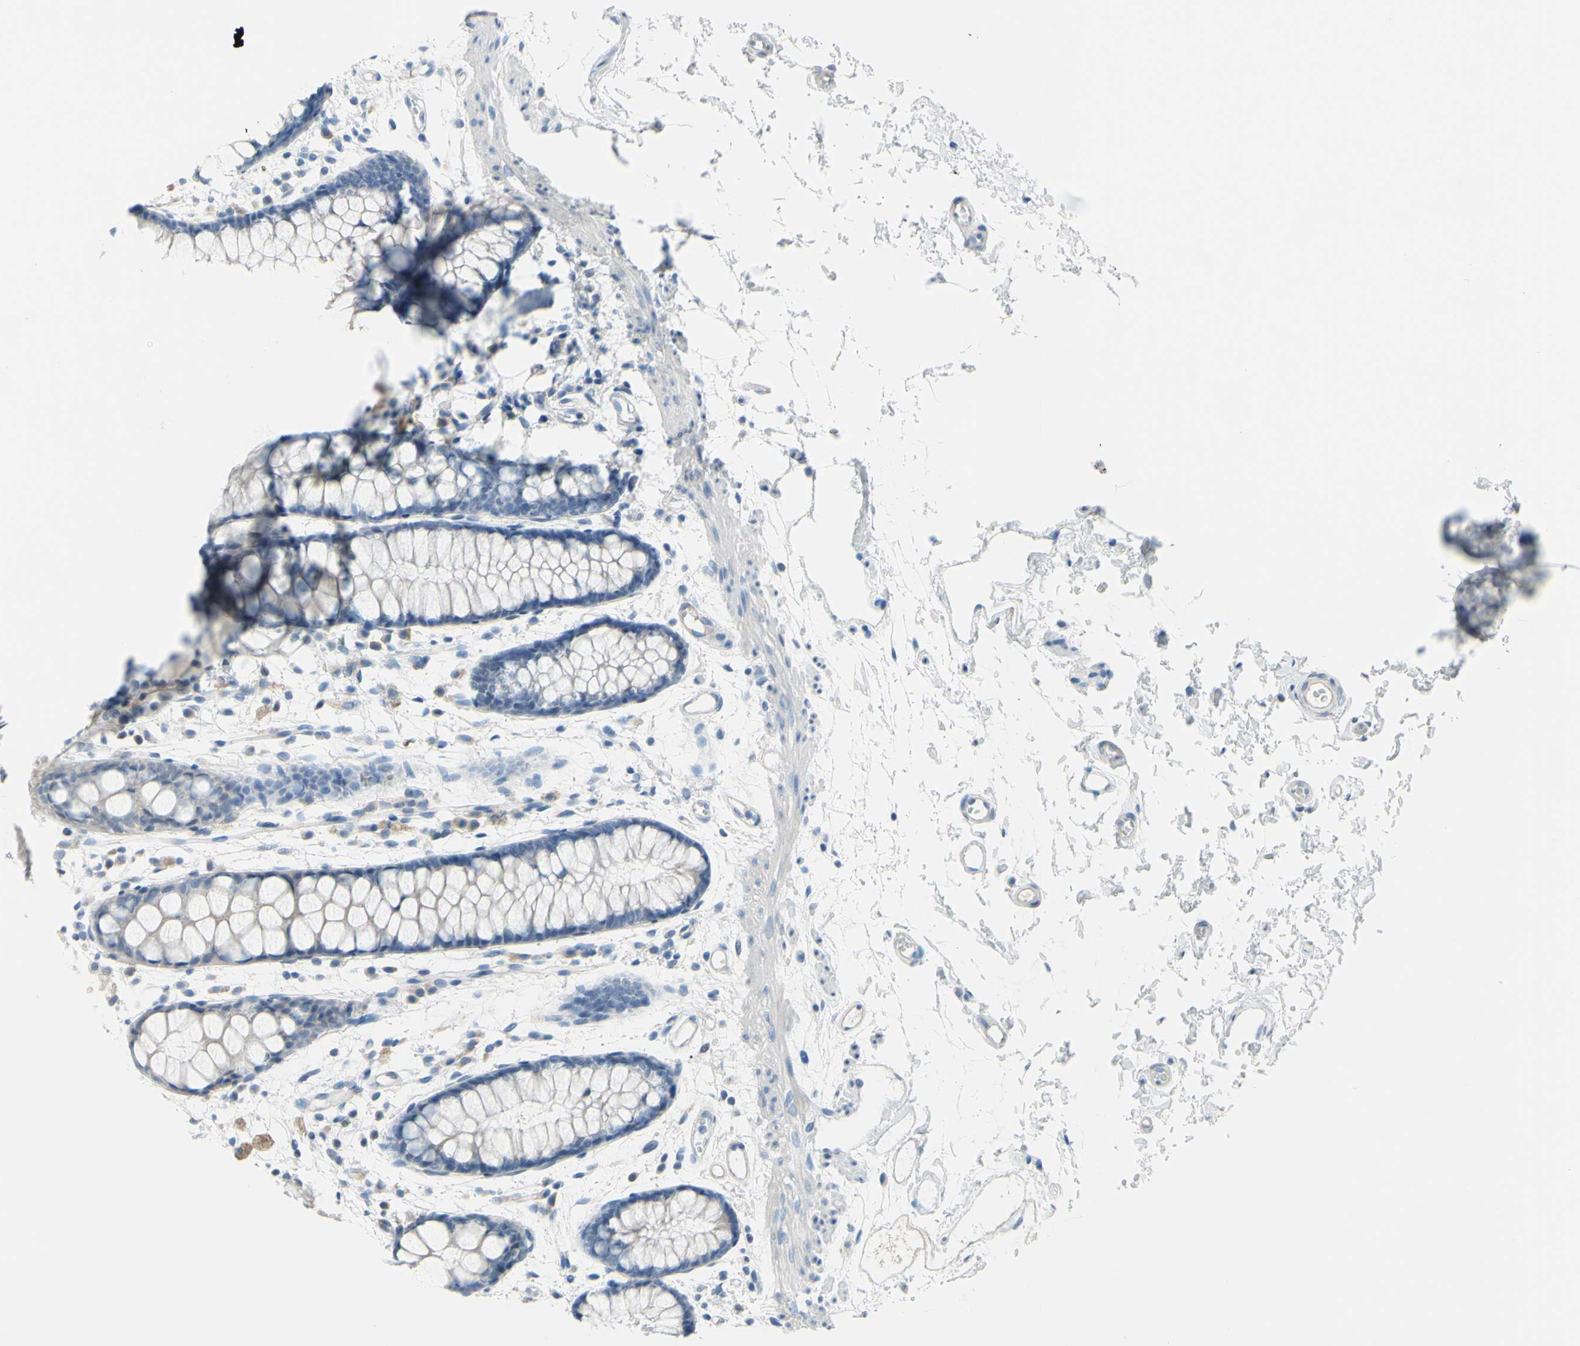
{"staining": {"intensity": "negative", "quantity": "none", "location": "none"}, "tissue": "rectum", "cell_type": "Glandular cells", "image_type": "normal", "snomed": [{"axis": "morphology", "description": "Normal tissue, NOS"}, {"axis": "topography", "description": "Rectum"}], "caption": "Immunohistochemistry of benign human rectum displays no expression in glandular cells. The staining is performed using DAB (3,3'-diaminobenzidine) brown chromogen with nuclei counter-stained in using hematoxylin.", "gene": "SLC1A2", "patient": {"sex": "female", "age": 66}}